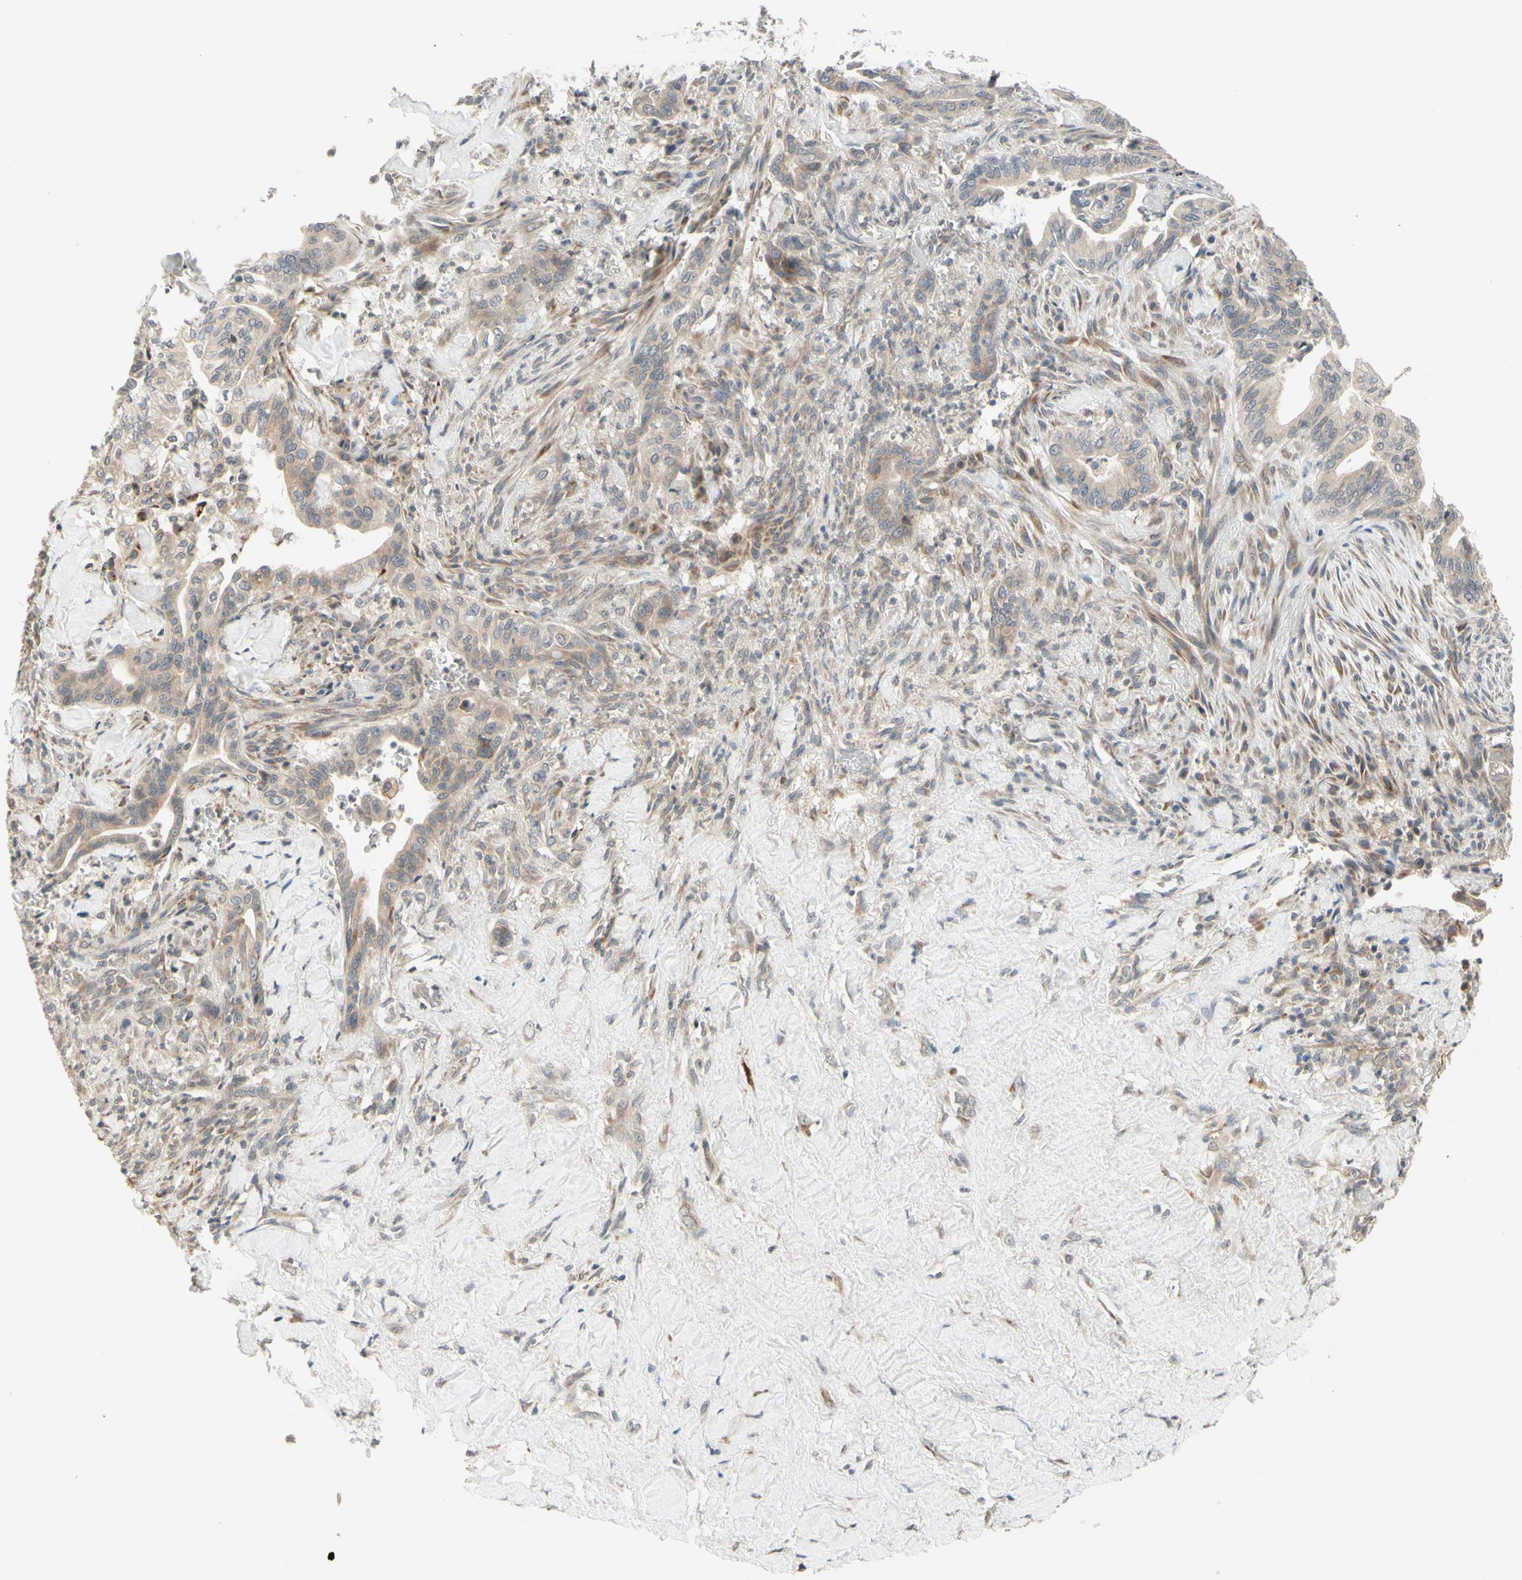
{"staining": {"intensity": "weak", "quantity": ">75%", "location": "cytoplasmic/membranous"}, "tissue": "liver cancer", "cell_type": "Tumor cells", "image_type": "cancer", "snomed": [{"axis": "morphology", "description": "Cholangiocarcinoma"}, {"axis": "topography", "description": "Liver"}], "caption": "Cholangiocarcinoma (liver) stained with a protein marker displays weak staining in tumor cells.", "gene": "ZW10", "patient": {"sex": "female", "age": 67}}